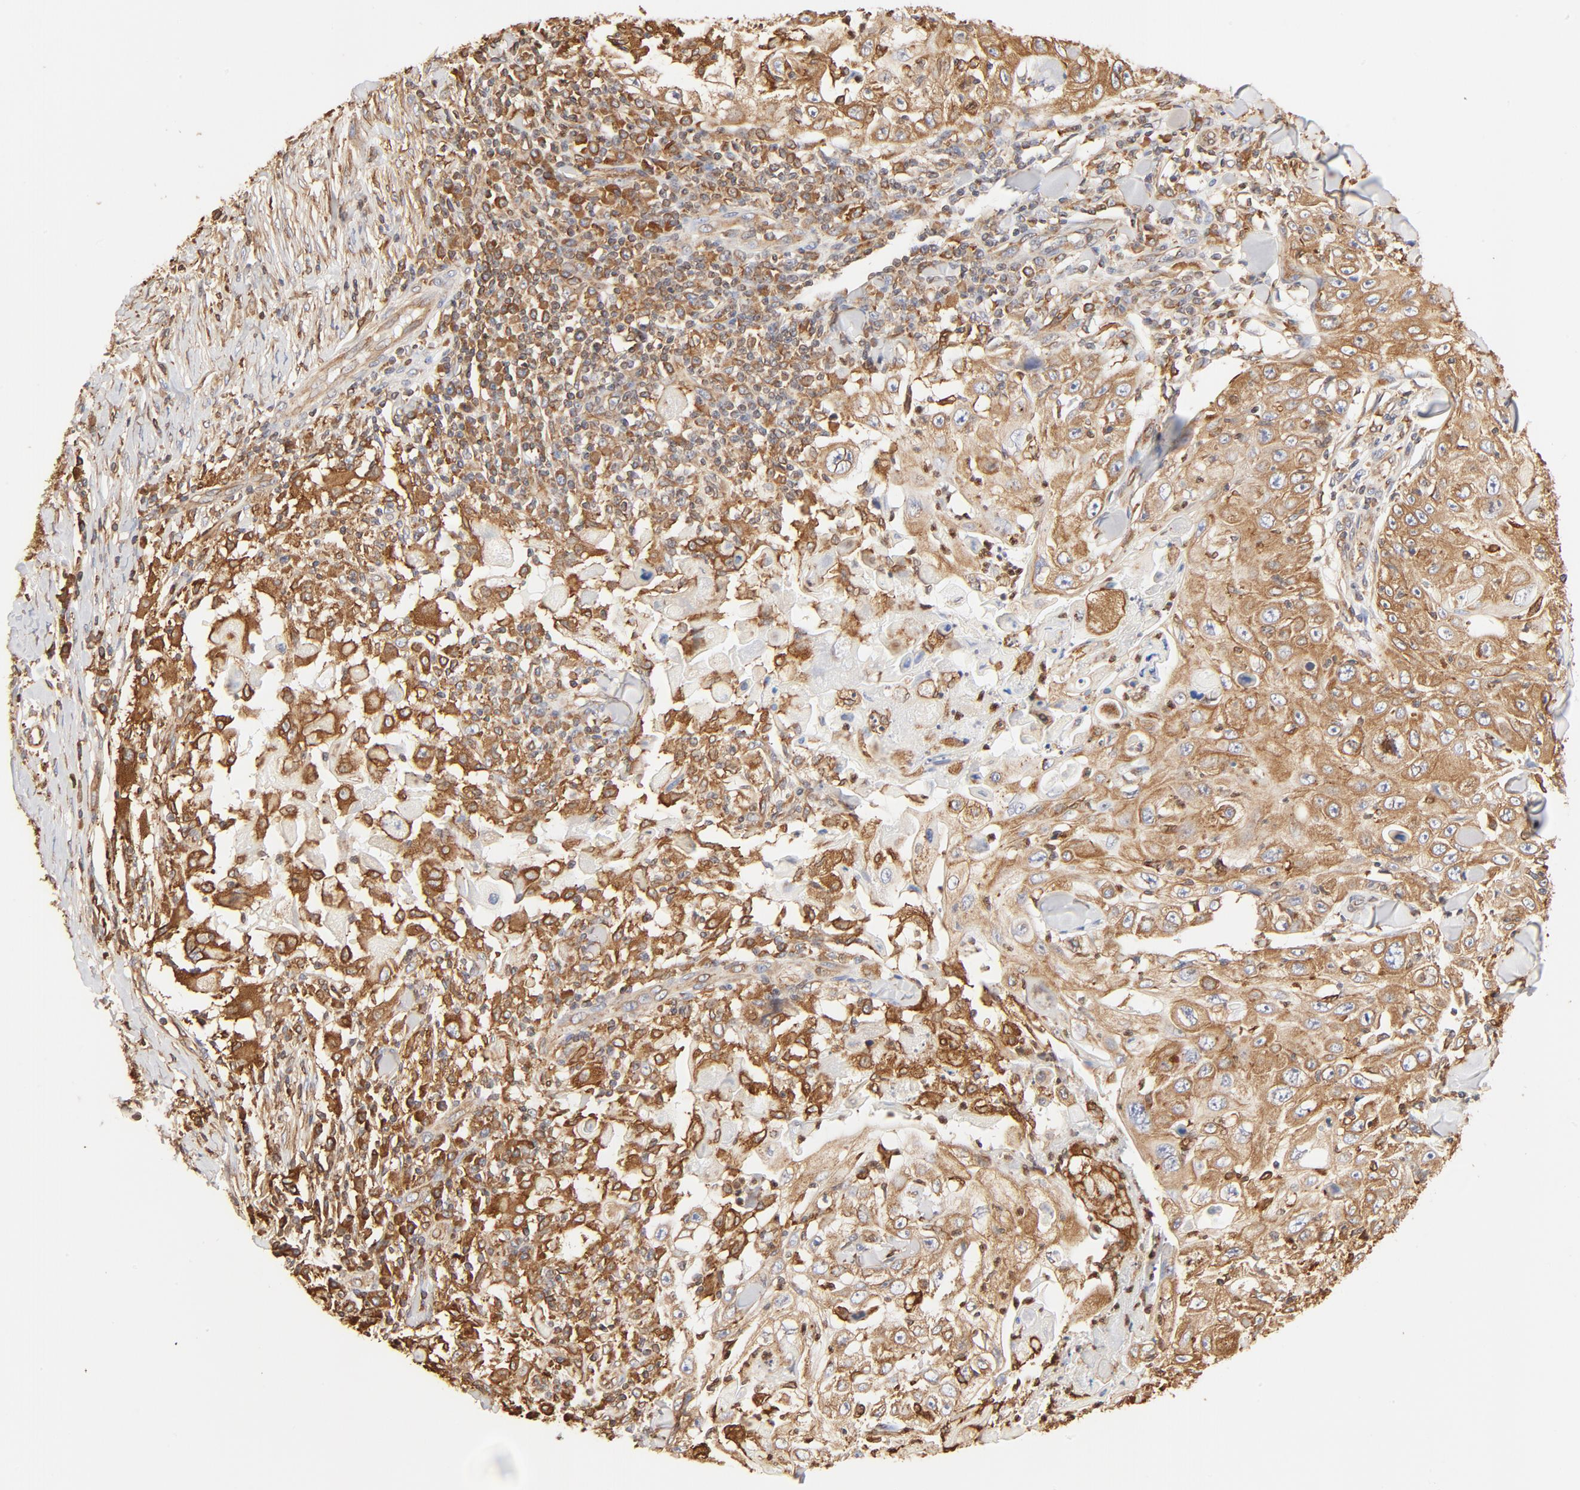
{"staining": {"intensity": "moderate", "quantity": ">75%", "location": "cytoplasmic/membranous"}, "tissue": "skin cancer", "cell_type": "Tumor cells", "image_type": "cancer", "snomed": [{"axis": "morphology", "description": "Squamous cell carcinoma, NOS"}, {"axis": "topography", "description": "Skin"}], "caption": "This is an image of immunohistochemistry (IHC) staining of skin squamous cell carcinoma, which shows moderate expression in the cytoplasmic/membranous of tumor cells.", "gene": "BCAP31", "patient": {"sex": "male", "age": 86}}